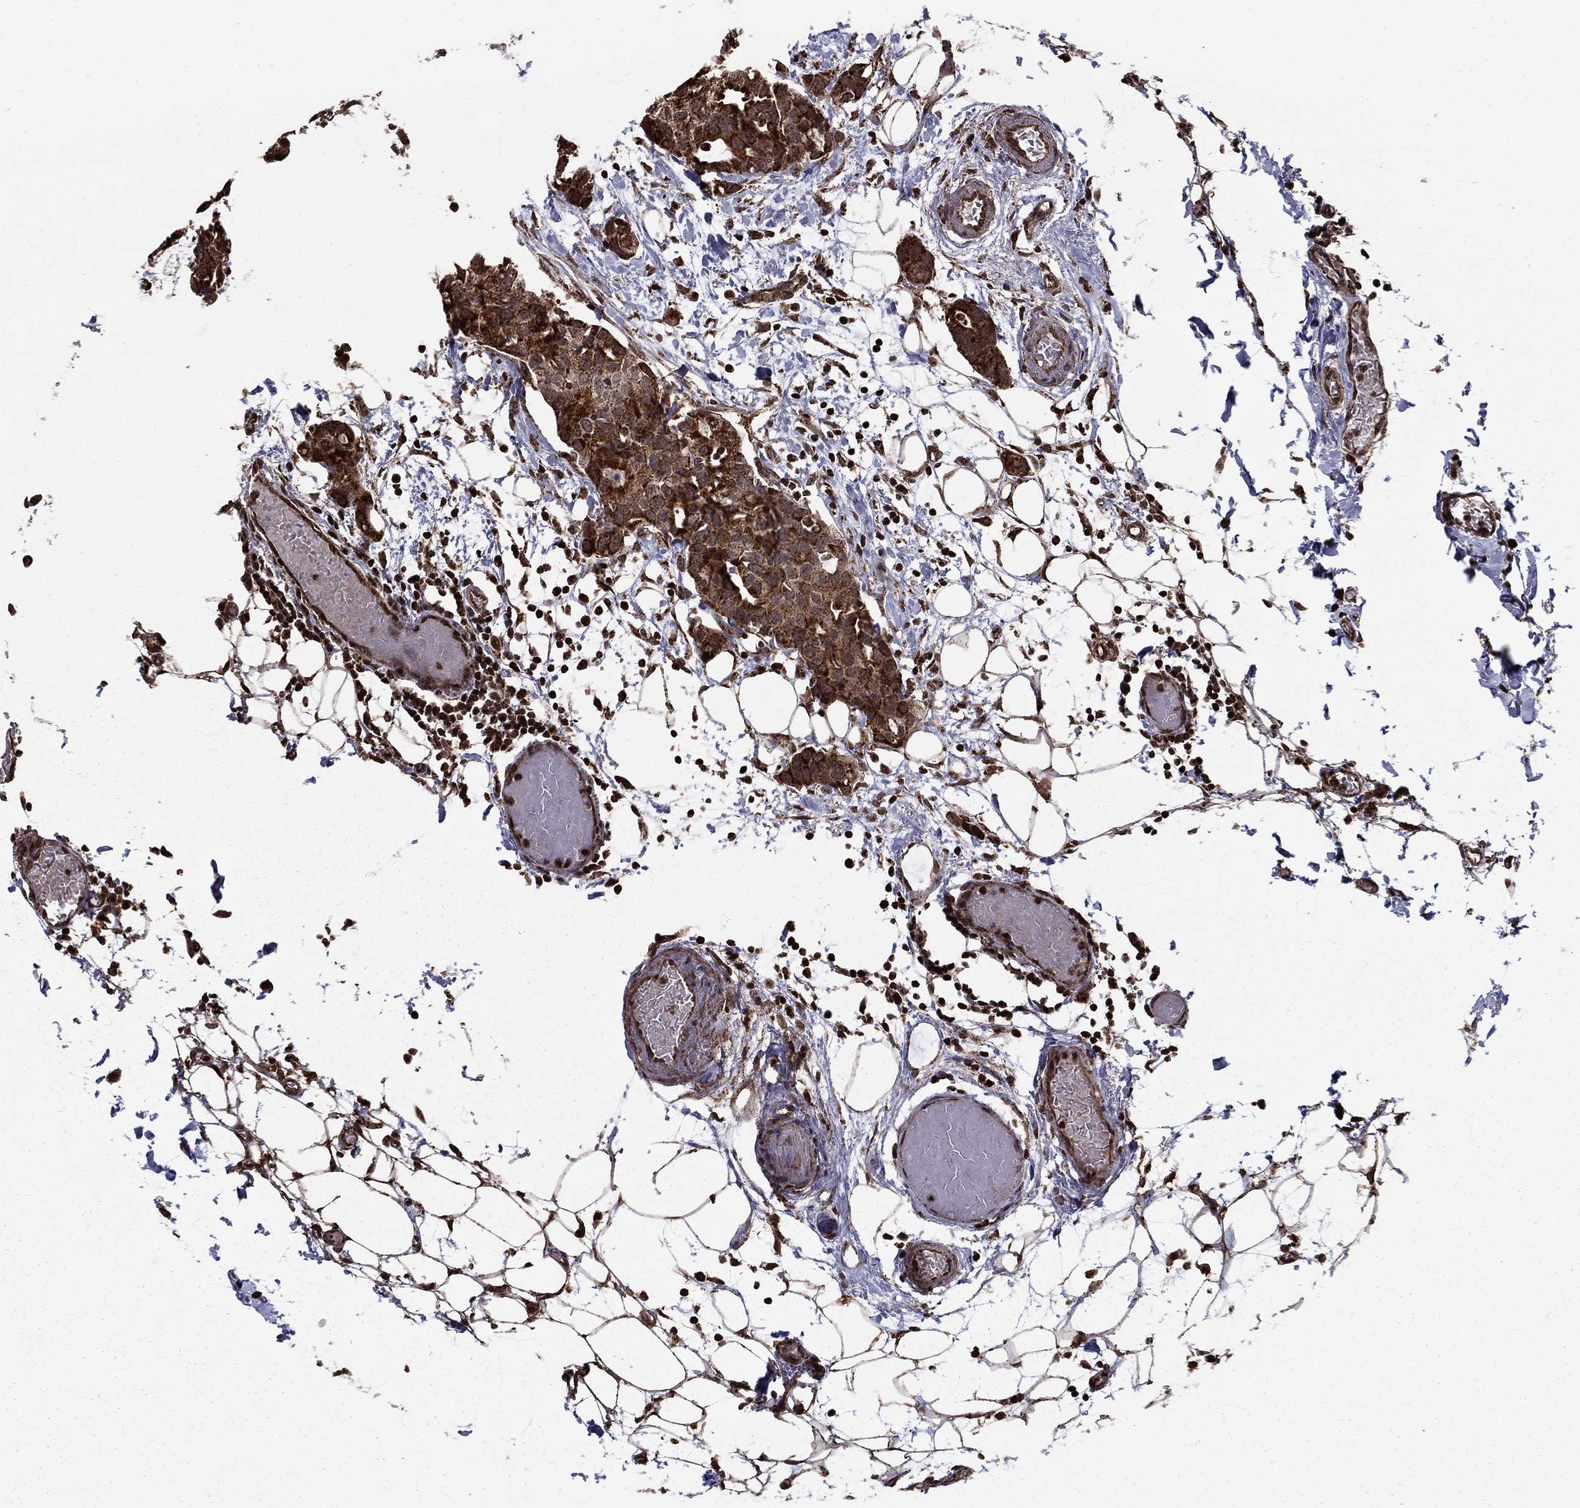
{"staining": {"intensity": "strong", "quantity": ">75%", "location": "cytoplasmic/membranous"}, "tissue": "breast cancer", "cell_type": "Tumor cells", "image_type": "cancer", "snomed": [{"axis": "morphology", "description": "Duct carcinoma"}, {"axis": "topography", "description": "Breast"}], "caption": "Immunohistochemistry (IHC) image of neoplastic tissue: breast cancer (infiltrating ductal carcinoma) stained using immunohistochemistry (IHC) exhibits high levels of strong protein expression localized specifically in the cytoplasmic/membranous of tumor cells, appearing as a cytoplasmic/membranous brown color.", "gene": "ACOT13", "patient": {"sex": "female", "age": 83}}